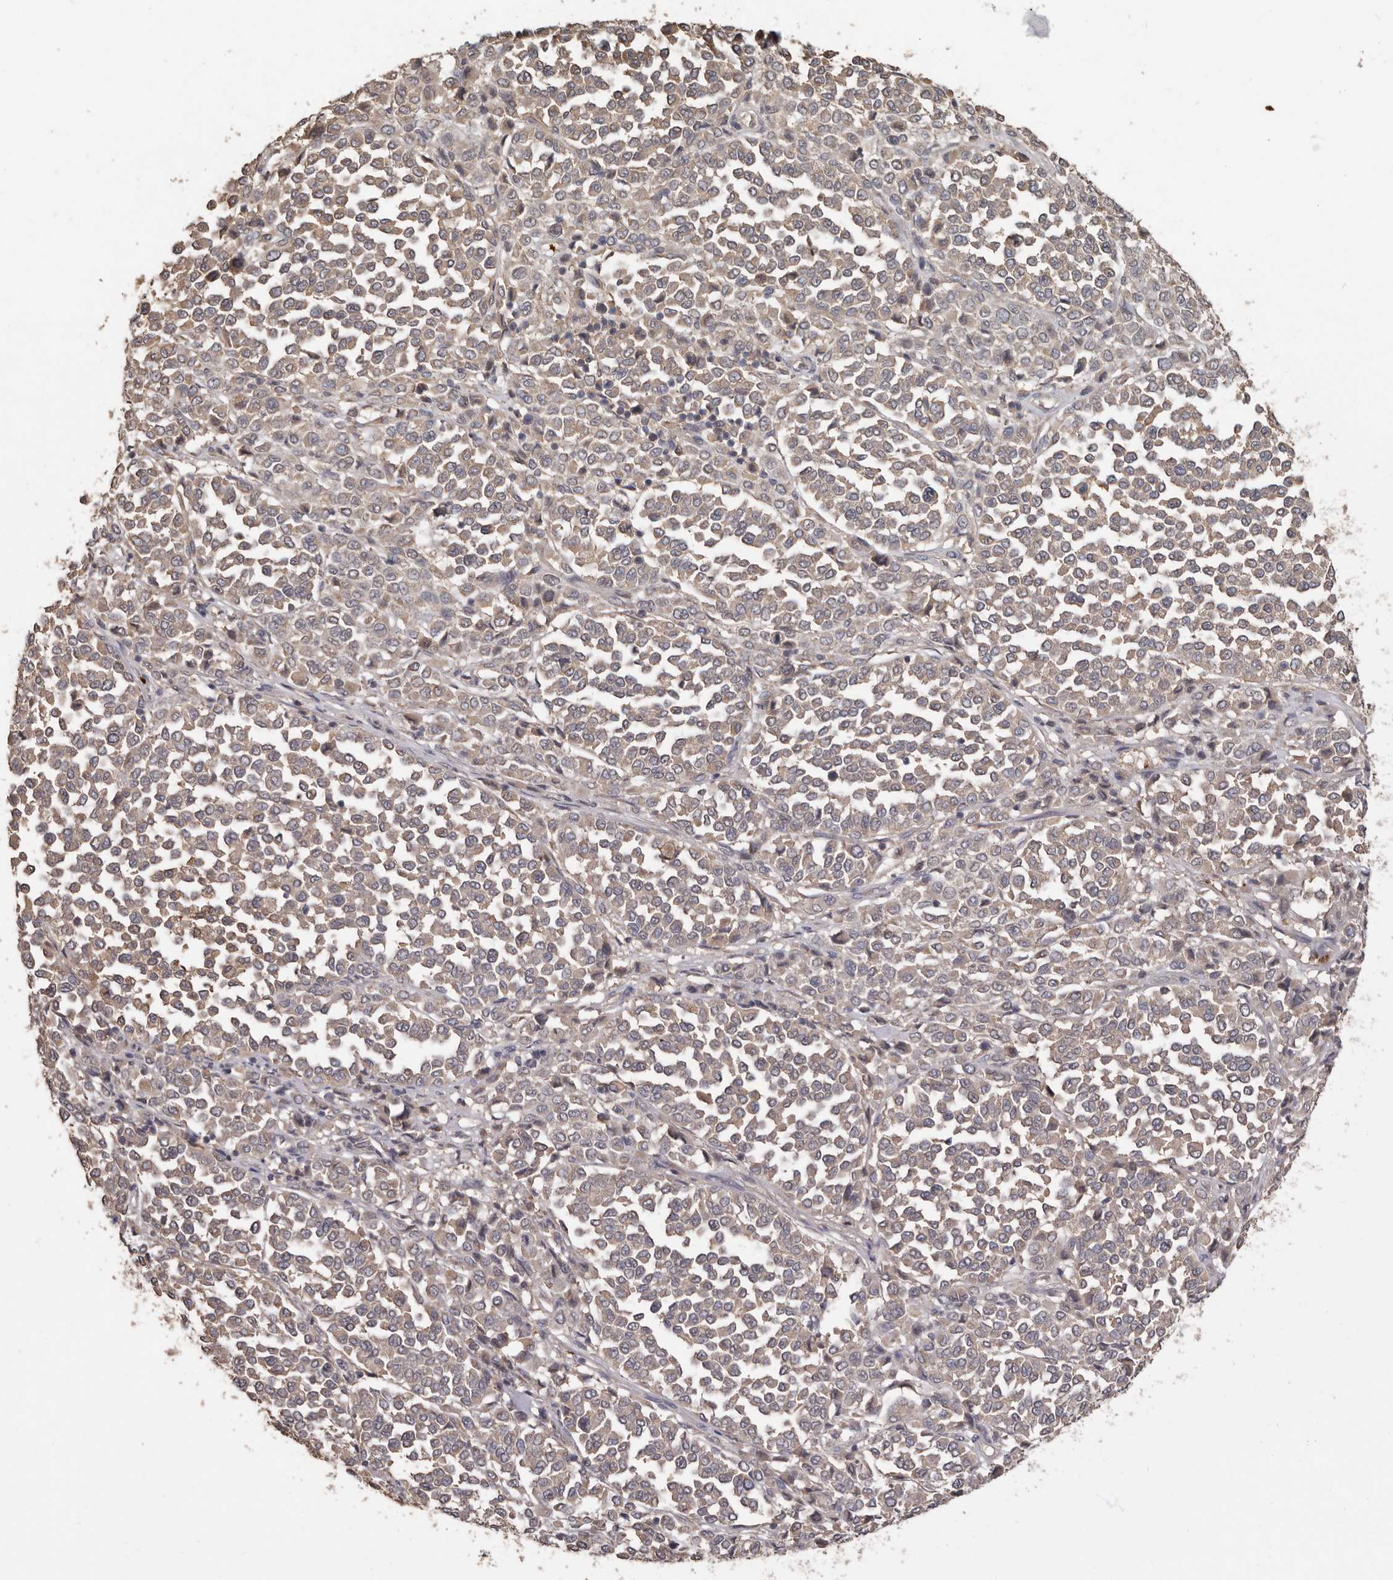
{"staining": {"intensity": "weak", "quantity": "25%-75%", "location": "cytoplasmic/membranous"}, "tissue": "melanoma", "cell_type": "Tumor cells", "image_type": "cancer", "snomed": [{"axis": "morphology", "description": "Malignant melanoma, Metastatic site"}, {"axis": "topography", "description": "Pancreas"}], "caption": "This photomicrograph displays malignant melanoma (metastatic site) stained with IHC to label a protein in brown. The cytoplasmic/membranous of tumor cells show weak positivity for the protein. Nuclei are counter-stained blue.", "gene": "KIF26B", "patient": {"sex": "female", "age": 30}}